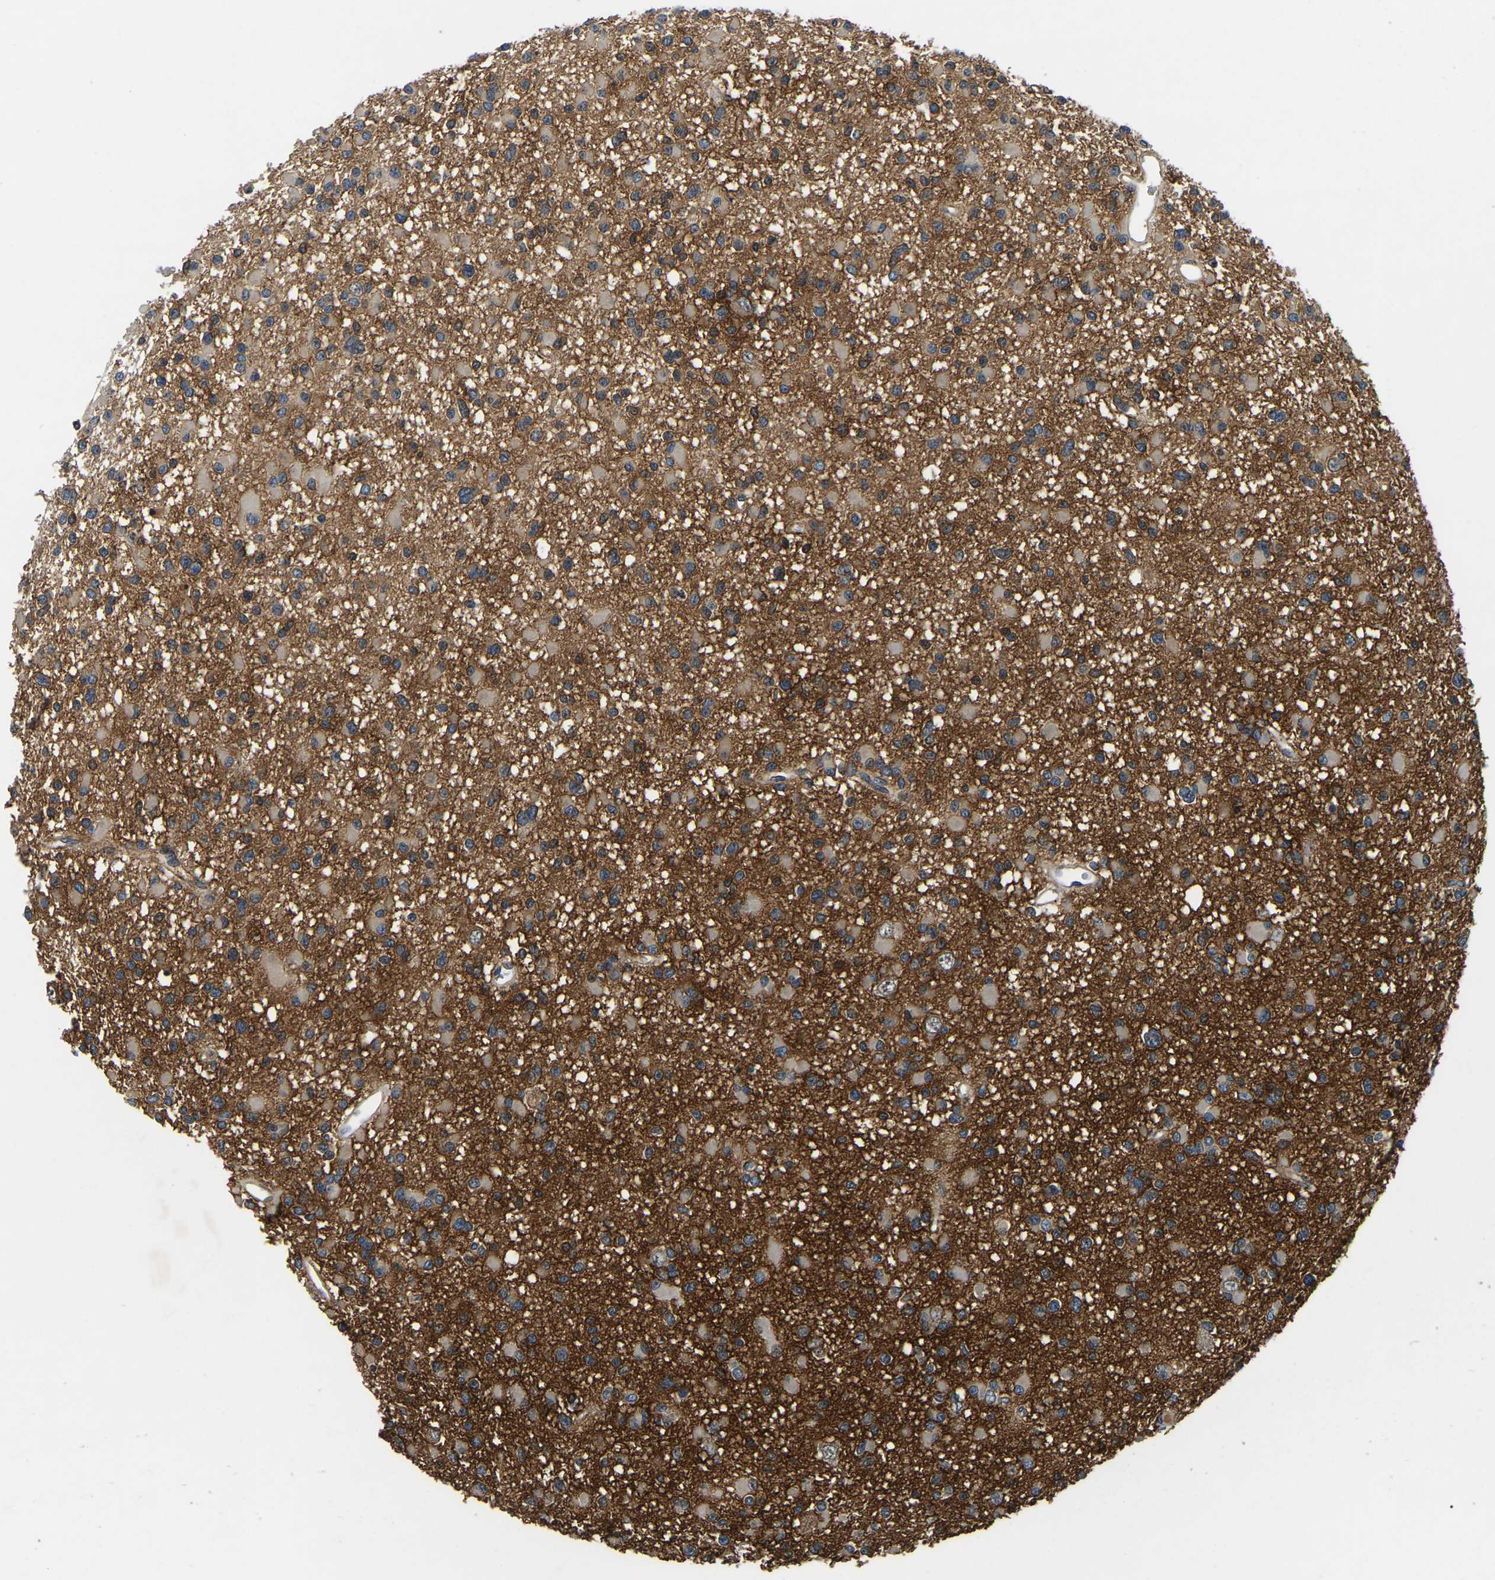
{"staining": {"intensity": "moderate", "quantity": ">75%", "location": "cytoplasmic/membranous"}, "tissue": "glioma", "cell_type": "Tumor cells", "image_type": "cancer", "snomed": [{"axis": "morphology", "description": "Glioma, malignant, Low grade"}, {"axis": "topography", "description": "Brain"}], "caption": "Immunohistochemical staining of glioma reveals medium levels of moderate cytoplasmic/membranous protein positivity in approximately >75% of tumor cells. (IHC, brightfield microscopy, high magnification).", "gene": "SMPD2", "patient": {"sex": "female", "age": 22}}